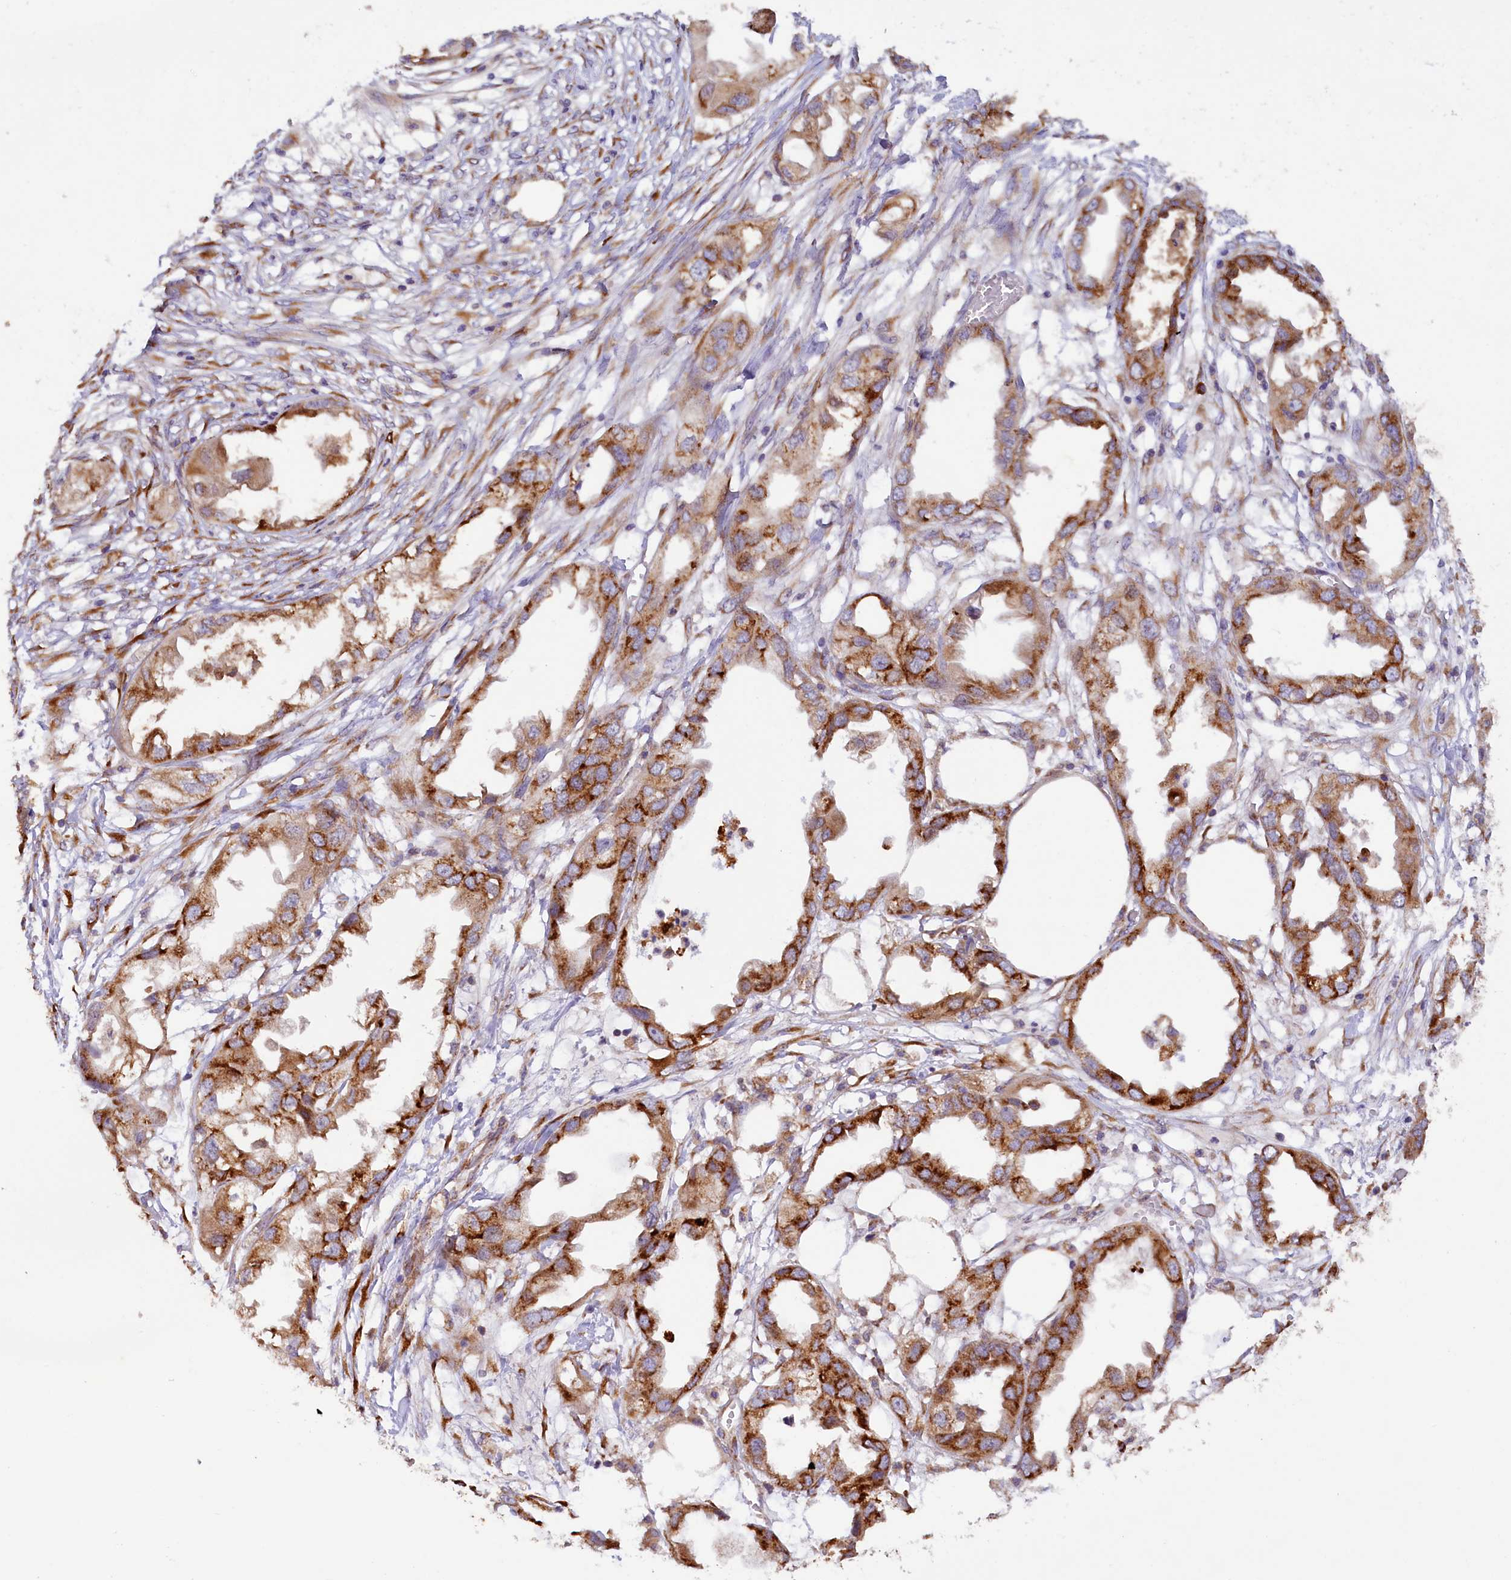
{"staining": {"intensity": "strong", "quantity": ">75%", "location": "cytoplasmic/membranous"}, "tissue": "endometrial cancer", "cell_type": "Tumor cells", "image_type": "cancer", "snomed": [{"axis": "morphology", "description": "Adenocarcinoma, NOS"}, {"axis": "morphology", "description": "Adenocarcinoma, metastatic, NOS"}, {"axis": "topography", "description": "Adipose tissue"}, {"axis": "topography", "description": "Endometrium"}], "caption": "Endometrial adenocarcinoma stained with DAB (3,3'-diaminobenzidine) immunohistochemistry reveals high levels of strong cytoplasmic/membranous staining in about >75% of tumor cells.", "gene": "SSC5D", "patient": {"sex": "female", "age": 67}}